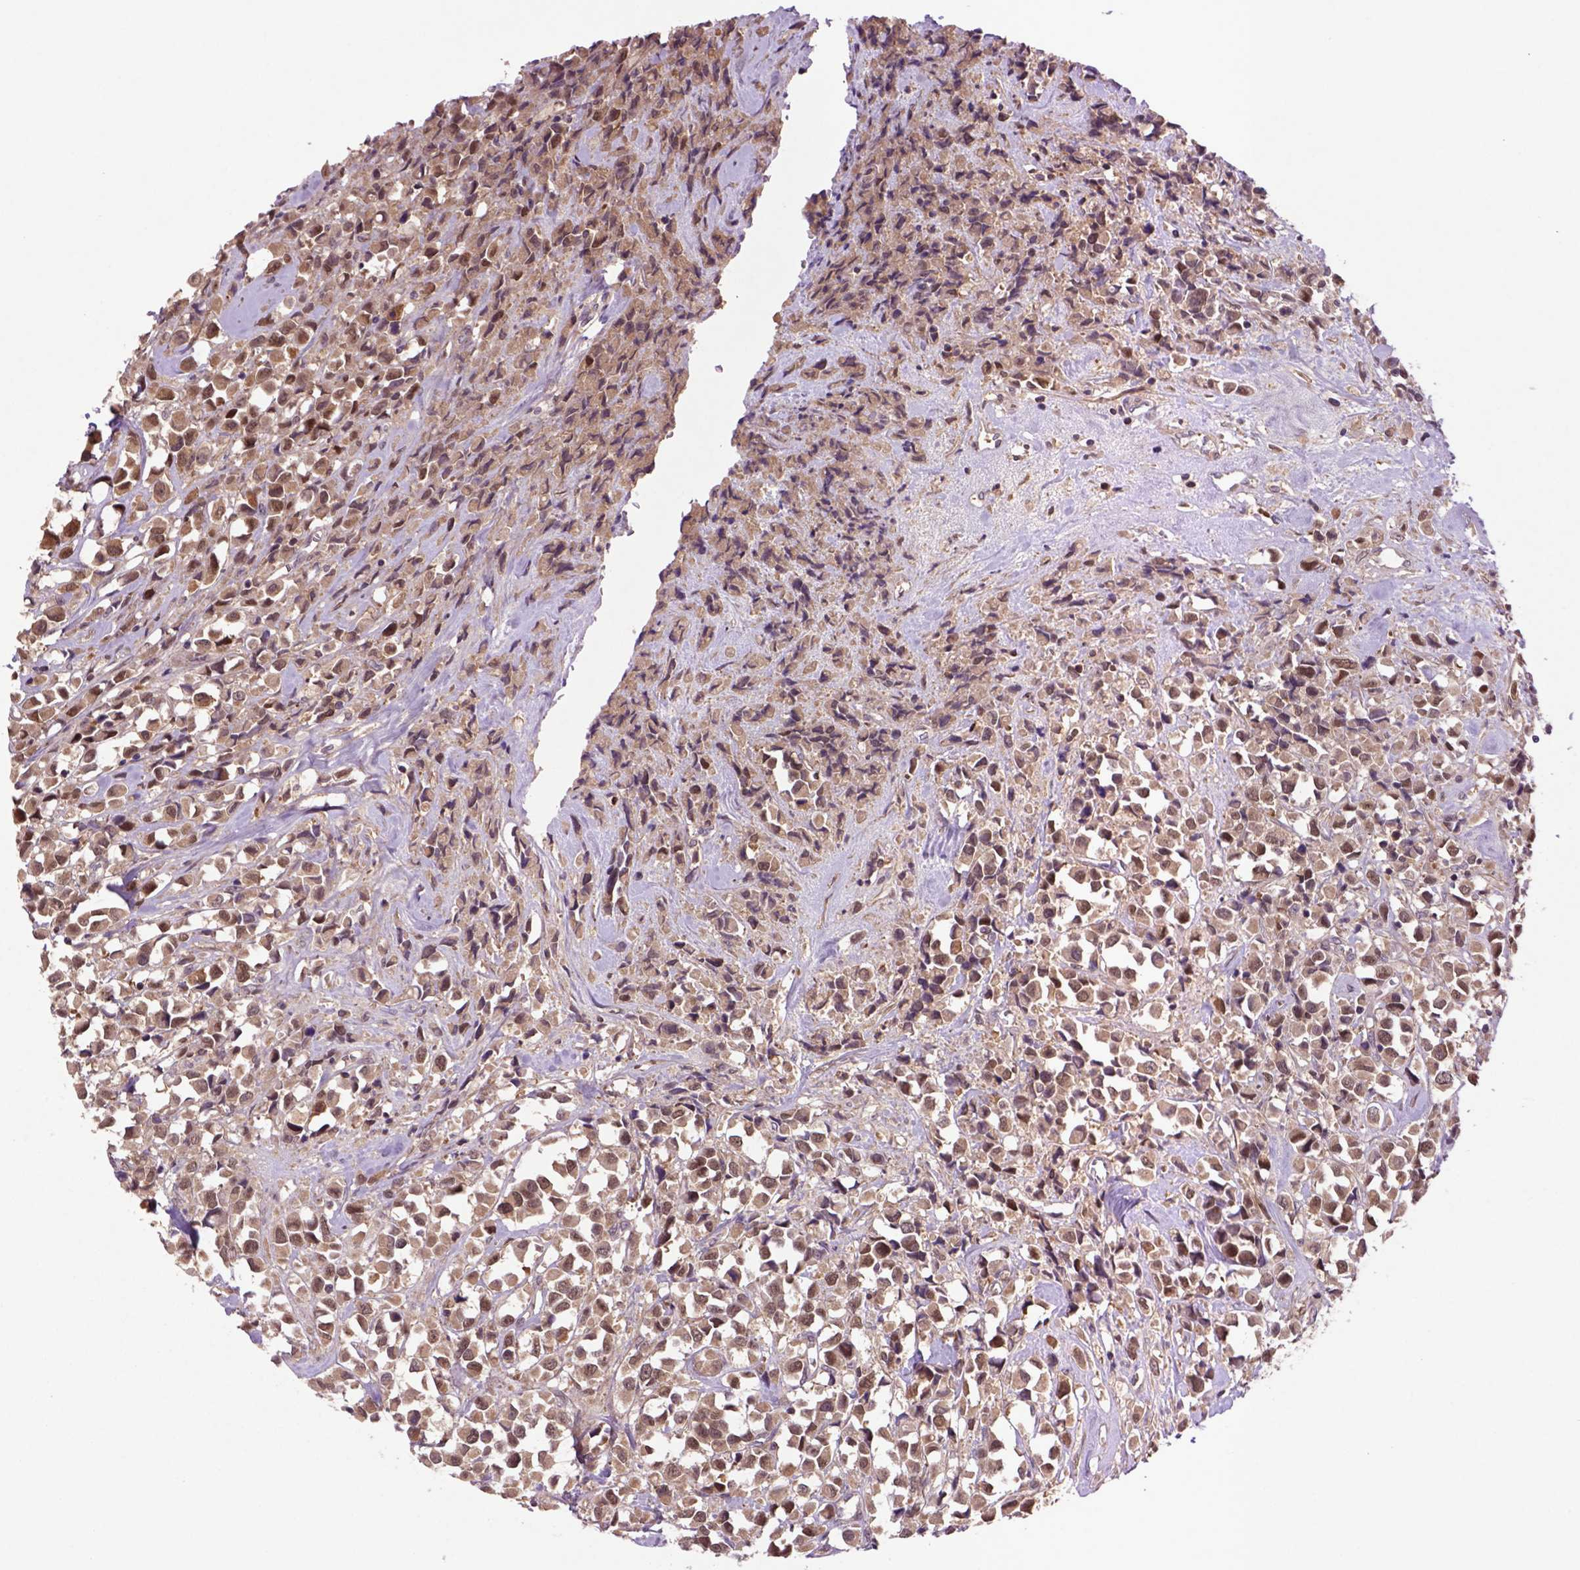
{"staining": {"intensity": "moderate", "quantity": ">75%", "location": "cytoplasmic/membranous,nuclear"}, "tissue": "breast cancer", "cell_type": "Tumor cells", "image_type": "cancer", "snomed": [{"axis": "morphology", "description": "Duct carcinoma"}, {"axis": "topography", "description": "Breast"}], "caption": "Breast cancer was stained to show a protein in brown. There is medium levels of moderate cytoplasmic/membranous and nuclear staining in about >75% of tumor cells.", "gene": "HSPBP1", "patient": {"sex": "female", "age": 61}}